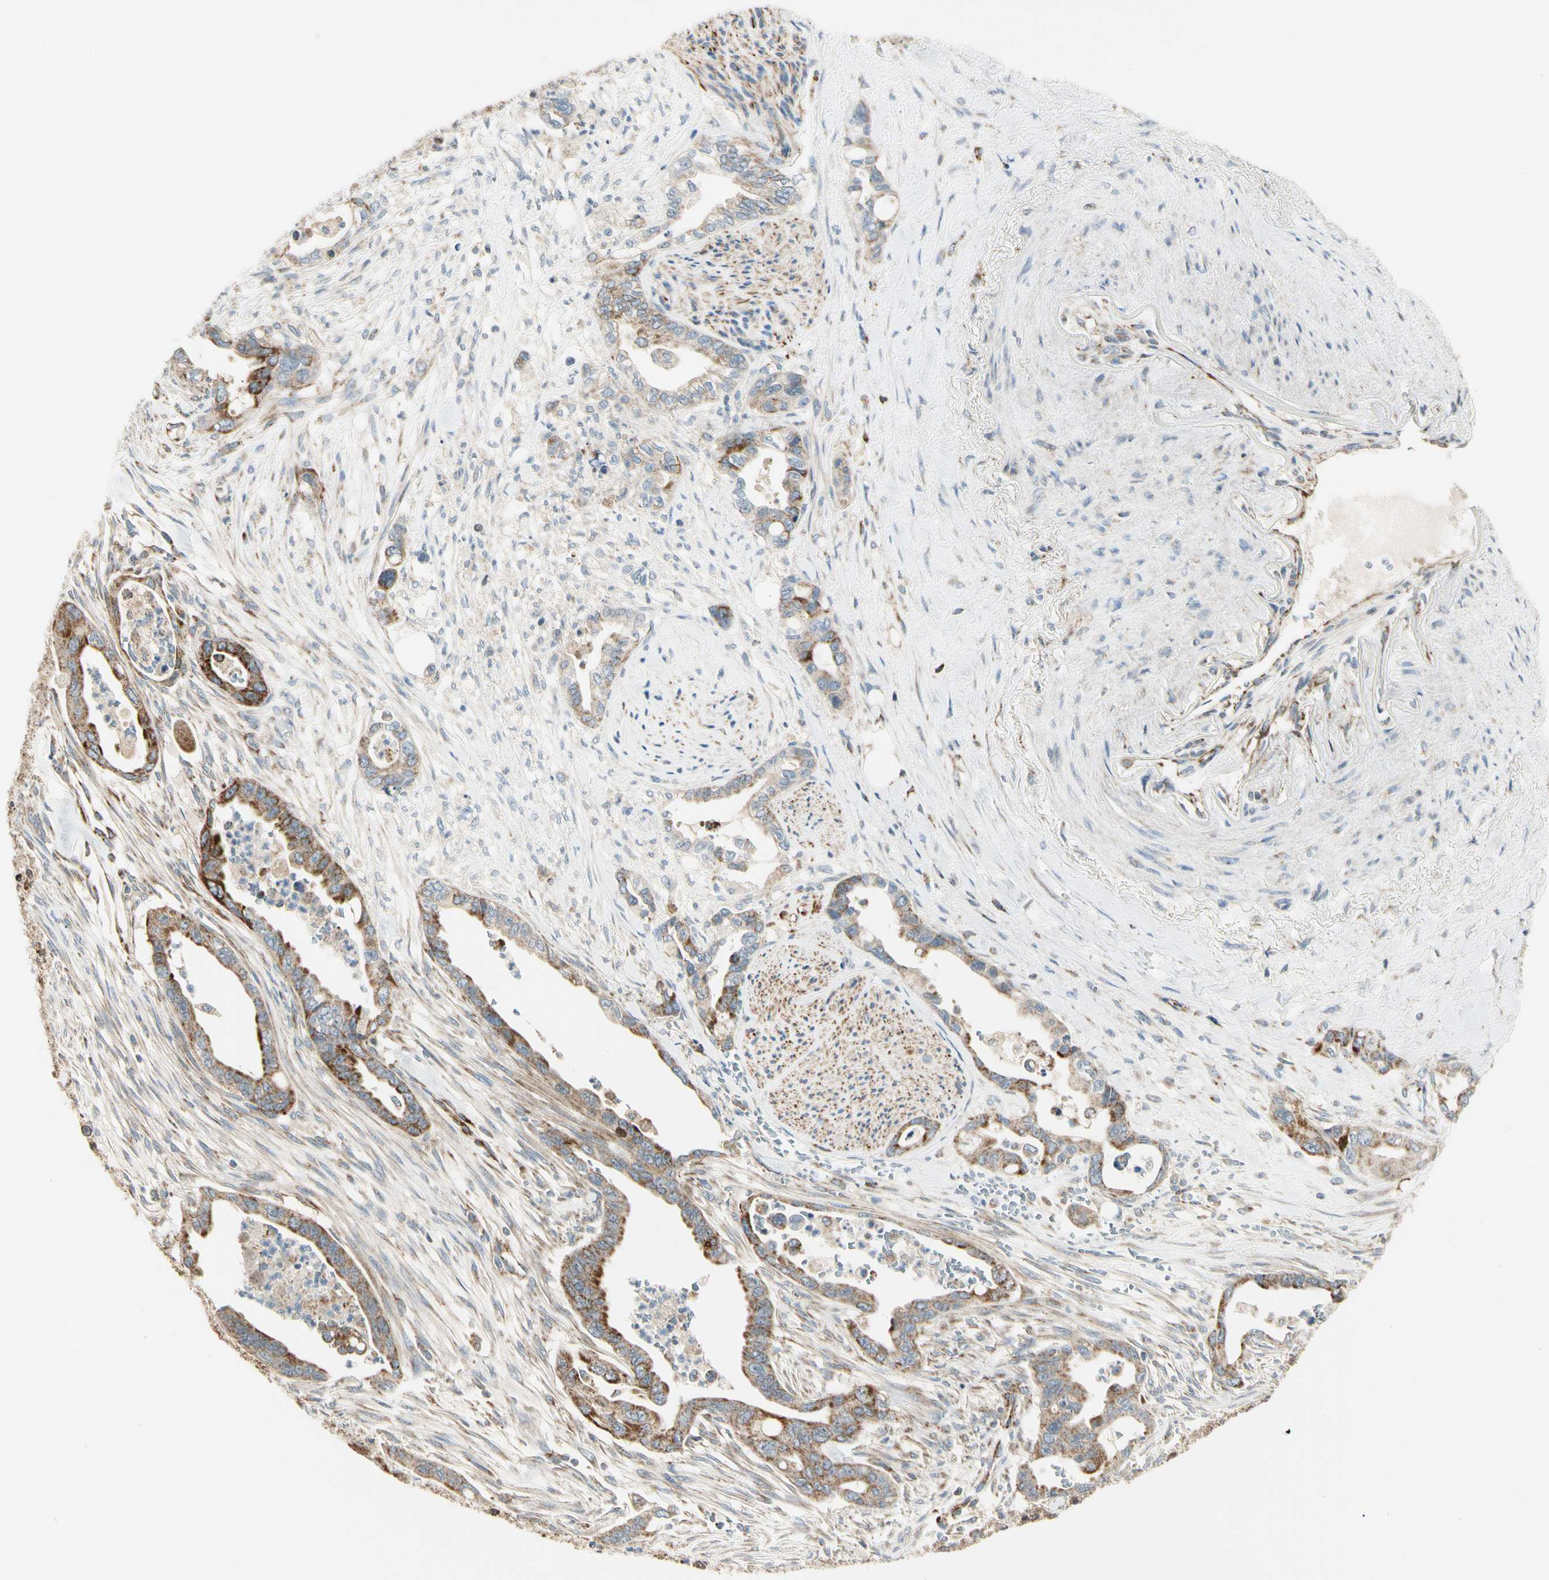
{"staining": {"intensity": "strong", "quantity": "25%-75%", "location": "cytoplasmic/membranous"}, "tissue": "pancreatic cancer", "cell_type": "Tumor cells", "image_type": "cancer", "snomed": [{"axis": "morphology", "description": "Adenocarcinoma, NOS"}, {"axis": "topography", "description": "Pancreas"}], "caption": "Immunohistochemical staining of human pancreatic cancer (adenocarcinoma) shows strong cytoplasmic/membranous protein positivity in about 25%-75% of tumor cells.", "gene": "TBC1D10A", "patient": {"sex": "male", "age": 70}}